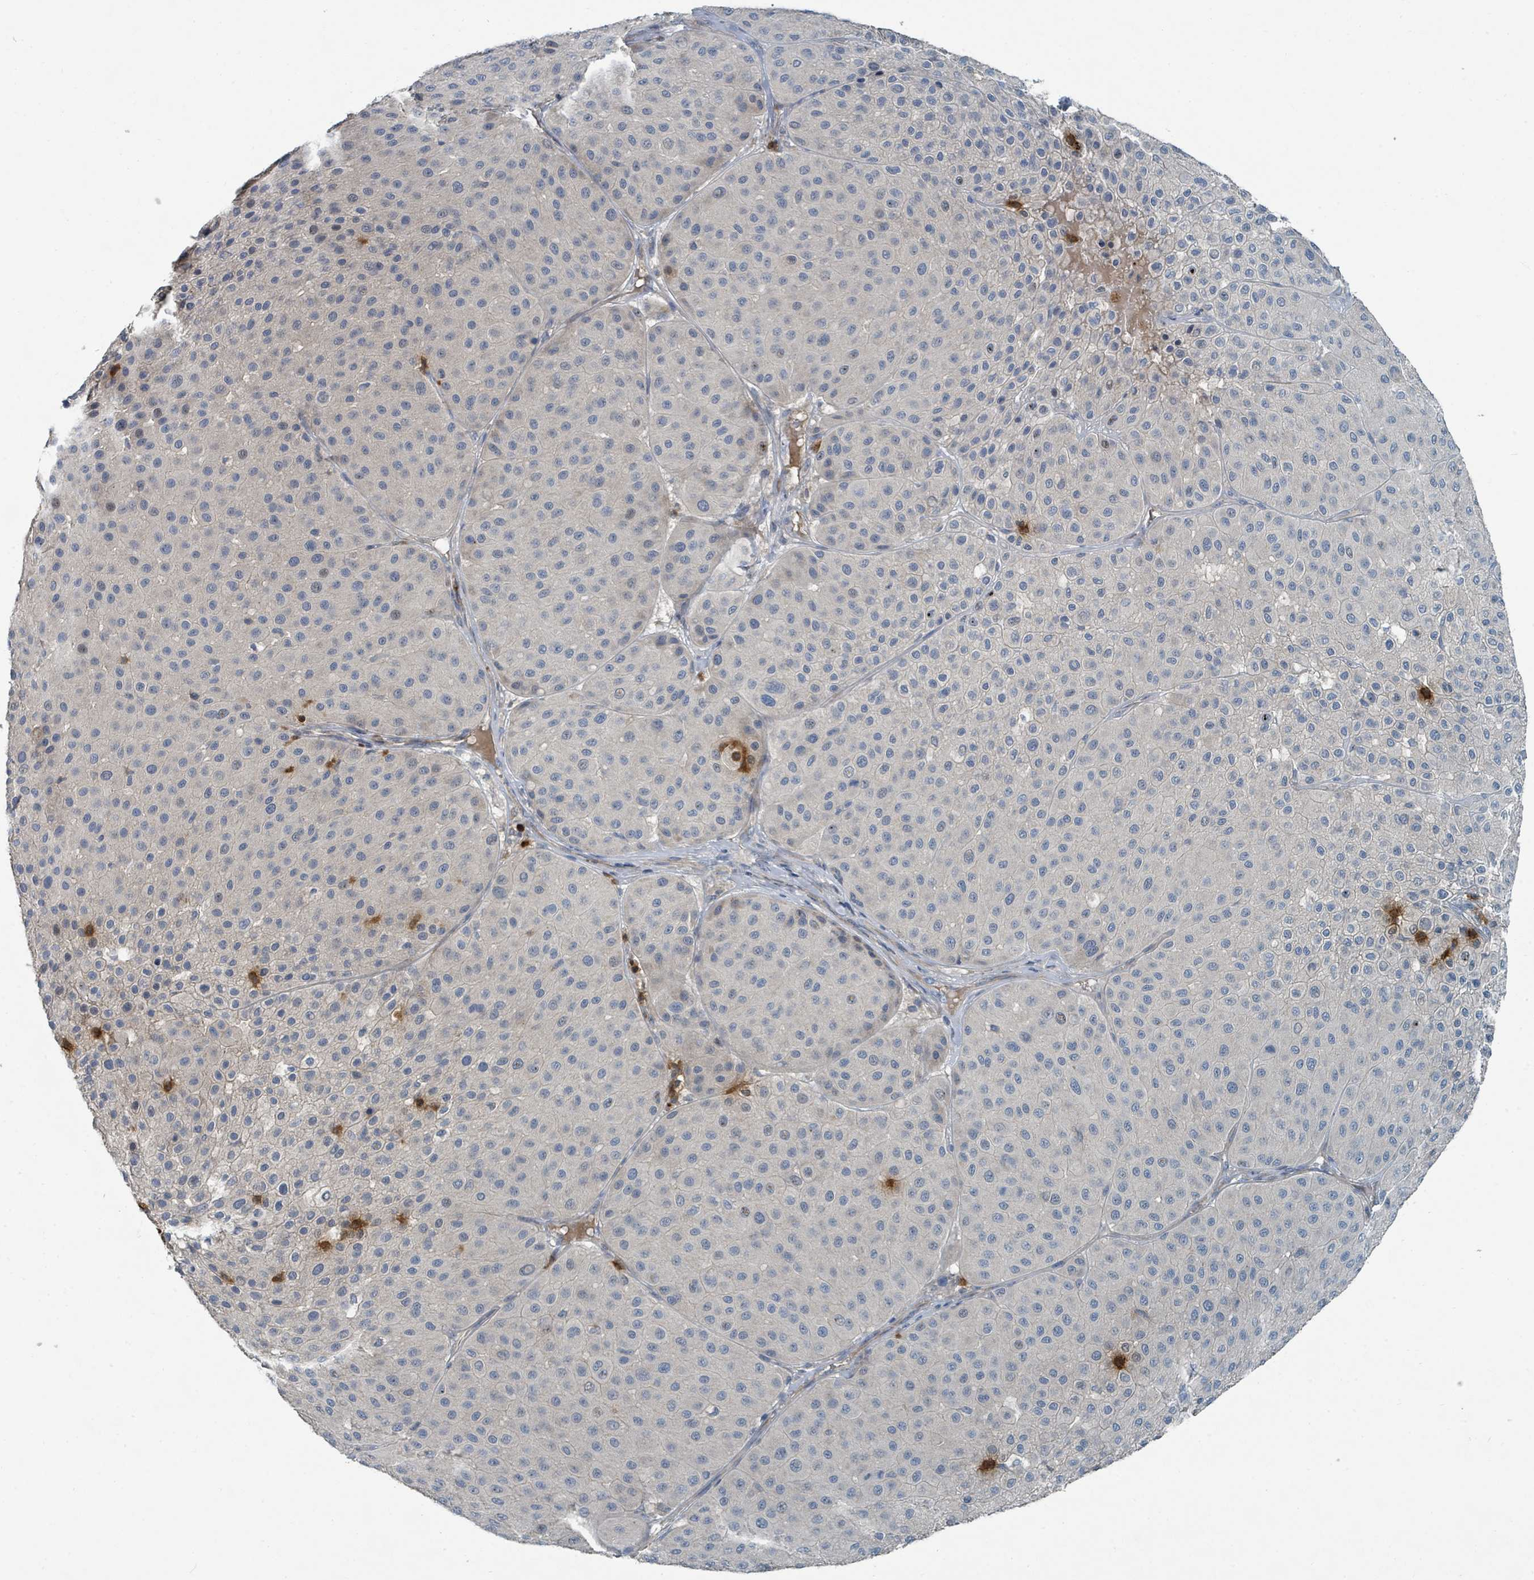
{"staining": {"intensity": "negative", "quantity": "none", "location": "none"}, "tissue": "melanoma", "cell_type": "Tumor cells", "image_type": "cancer", "snomed": [{"axis": "morphology", "description": "Malignant melanoma, Metastatic site"}, {"axis": "topography", "description": "Smooth muscle"}], "caption": "This is an immunohistochemistry image of melanoma. There is no expression in tumor cells.", "gene": "SLC44A5", "patient": {"sex": "male", "age": 41}}